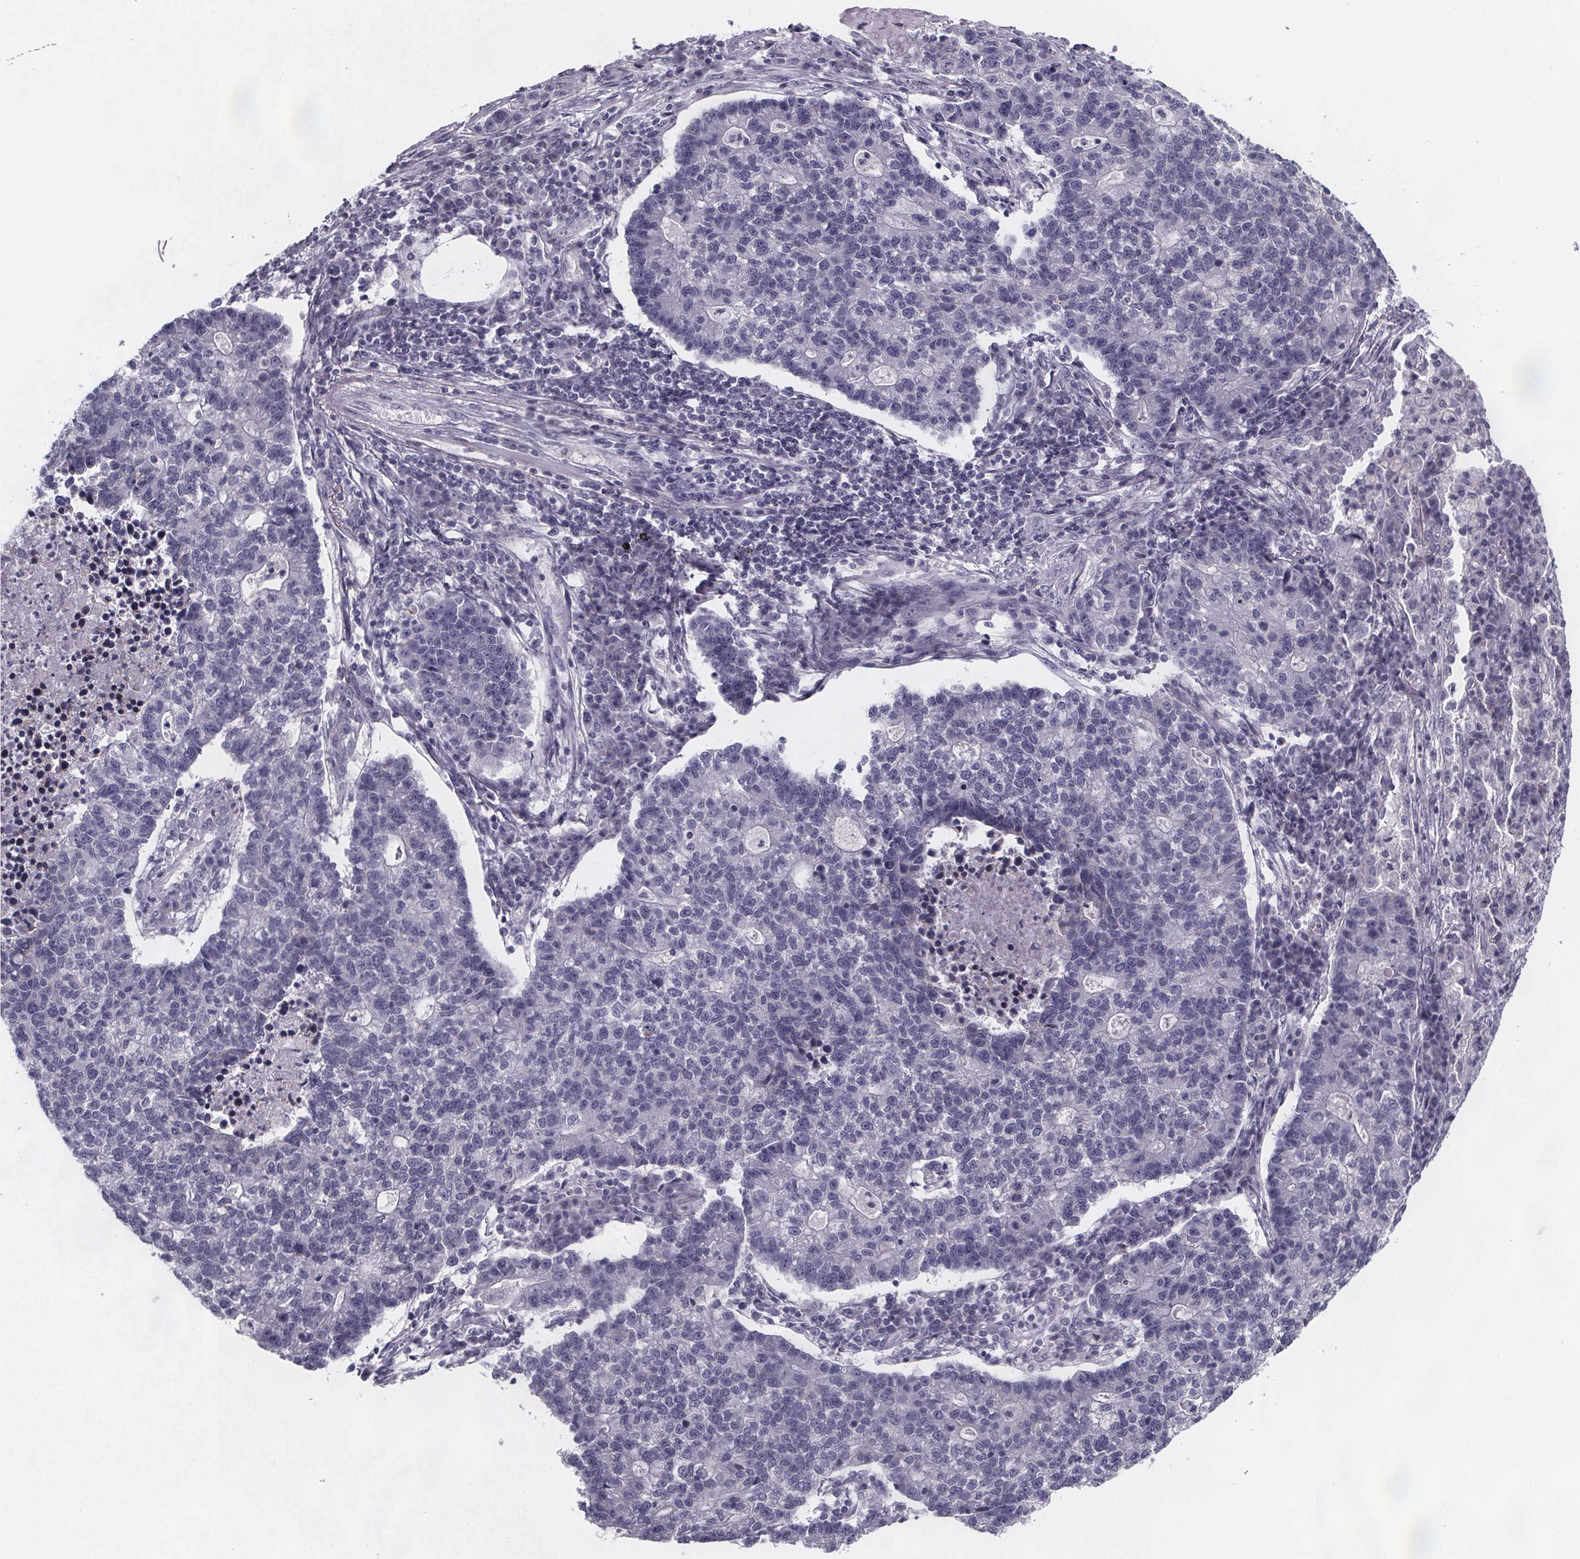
{"staining": {"intensity": "negative", "quantity": "none", "location": "none"}, "tissue": "lung cancer", "cell_type": "Tumor cells", "image_type": "cancer", "snomed": [{"axis": "morphology", "description": "Adenocarcinoma, NOS"}, {"axis": "topography", "description": "Lung"}], "caption": "High power microscopy image of an immunohistochemistry histopathology image of adenocarcinoma (lung), revealing no significant positivity in tumor cells.", "gene": "PAH", "patient": {"sex": "male", "age": 57}}